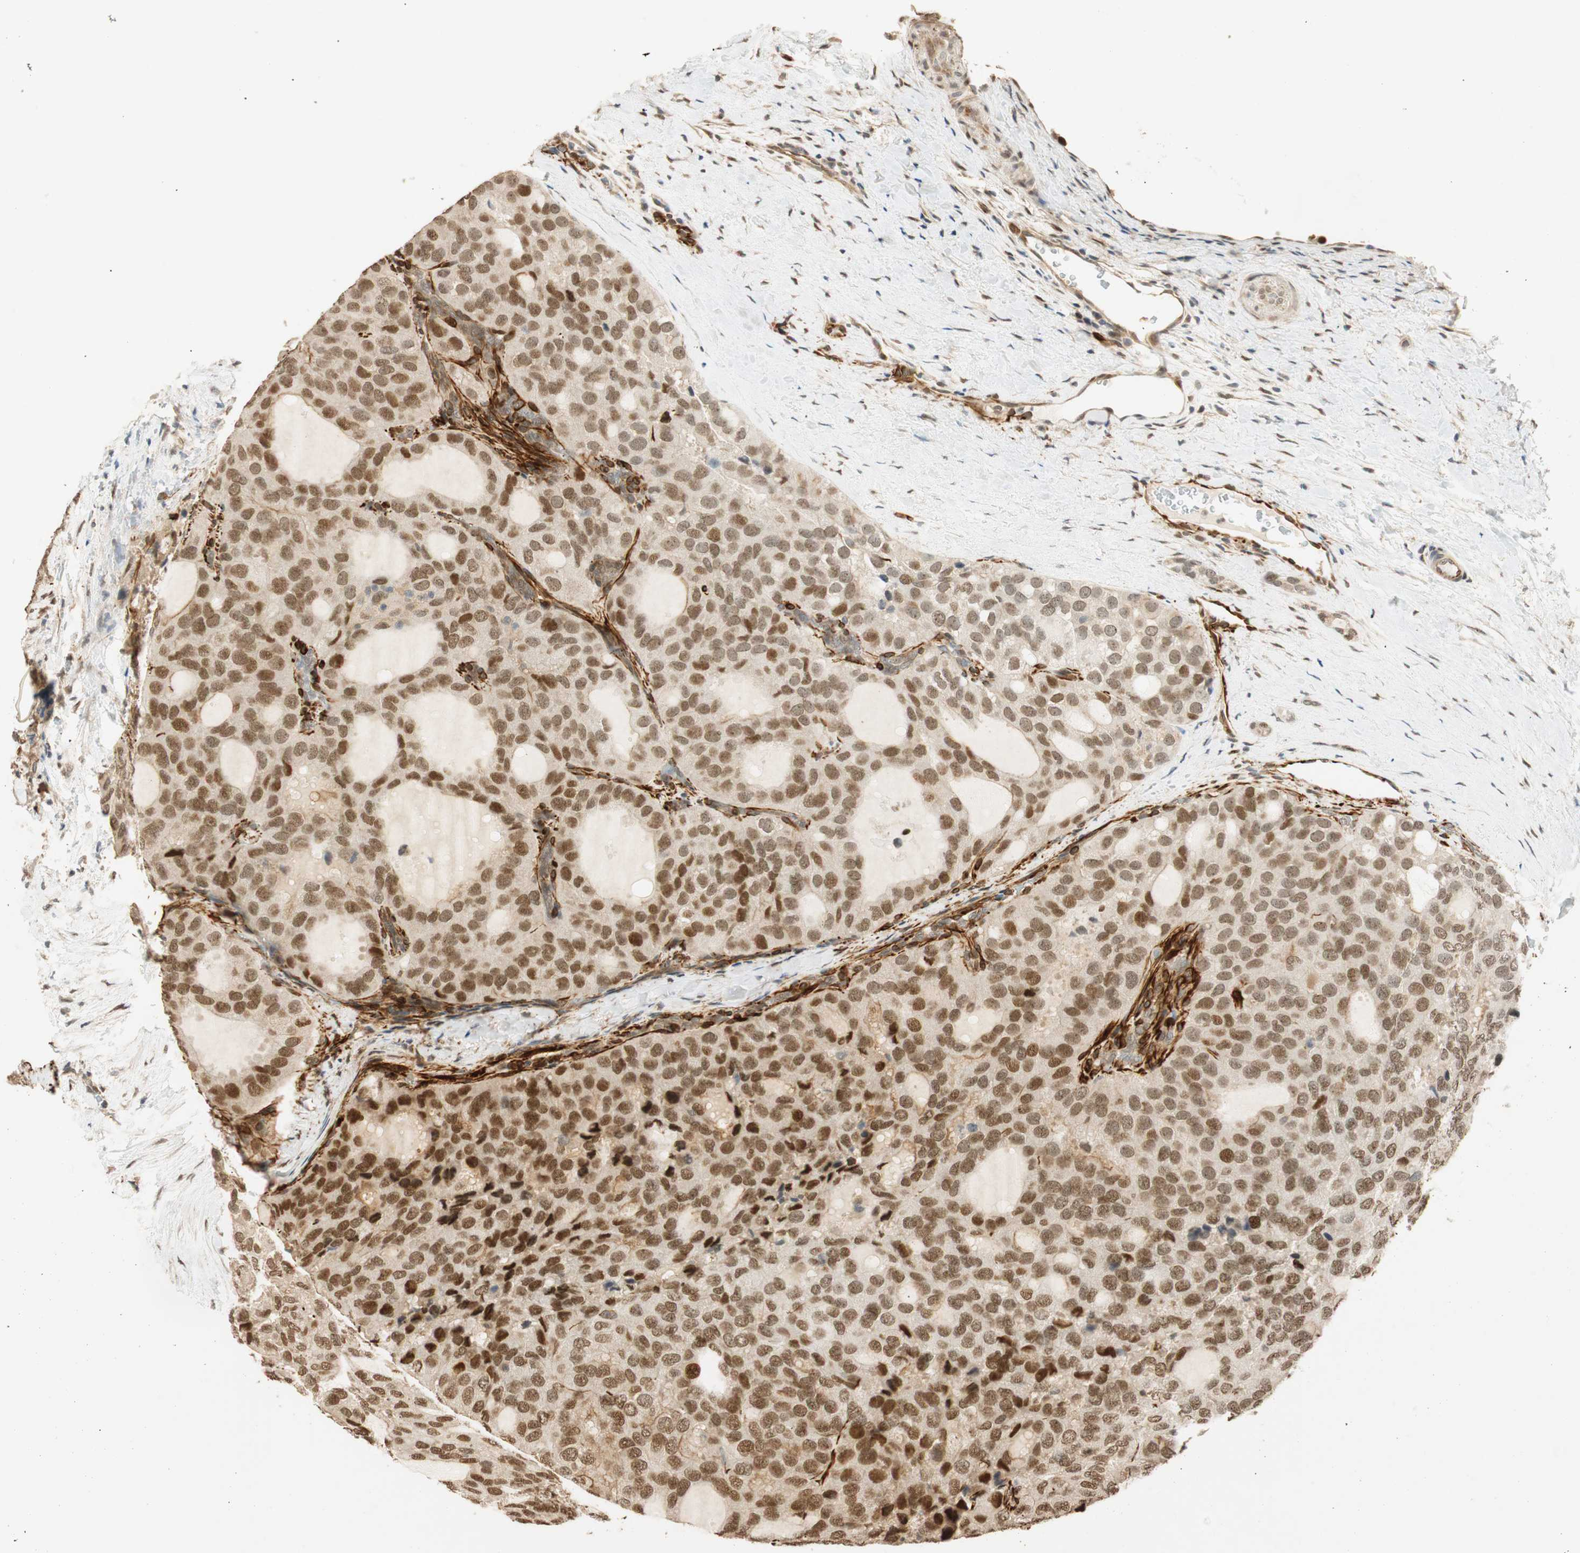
{"staining": {"intensity": "moderate", "quantity": "25%-75%", "location": "cytoplasmic/membranous,nuclear"}, "tissue": "thyroid cancer", "cell_type": "Tumor cells", "image_type": "cancer", "snomed": [{"axis": "morphology", "description": "Follicular adenoma carcinoma, NOS"}, {"axis": "topography", "description": "Thyroid gland"}], "caption": "Tumor cells show moderate cytoplasmic/membranous and nuclear expression in about 25%-75% of cells in thyroid follicular adenoma carcinoma.", "gene": "NES", "patient": {"sex": "male", "age": 75}}